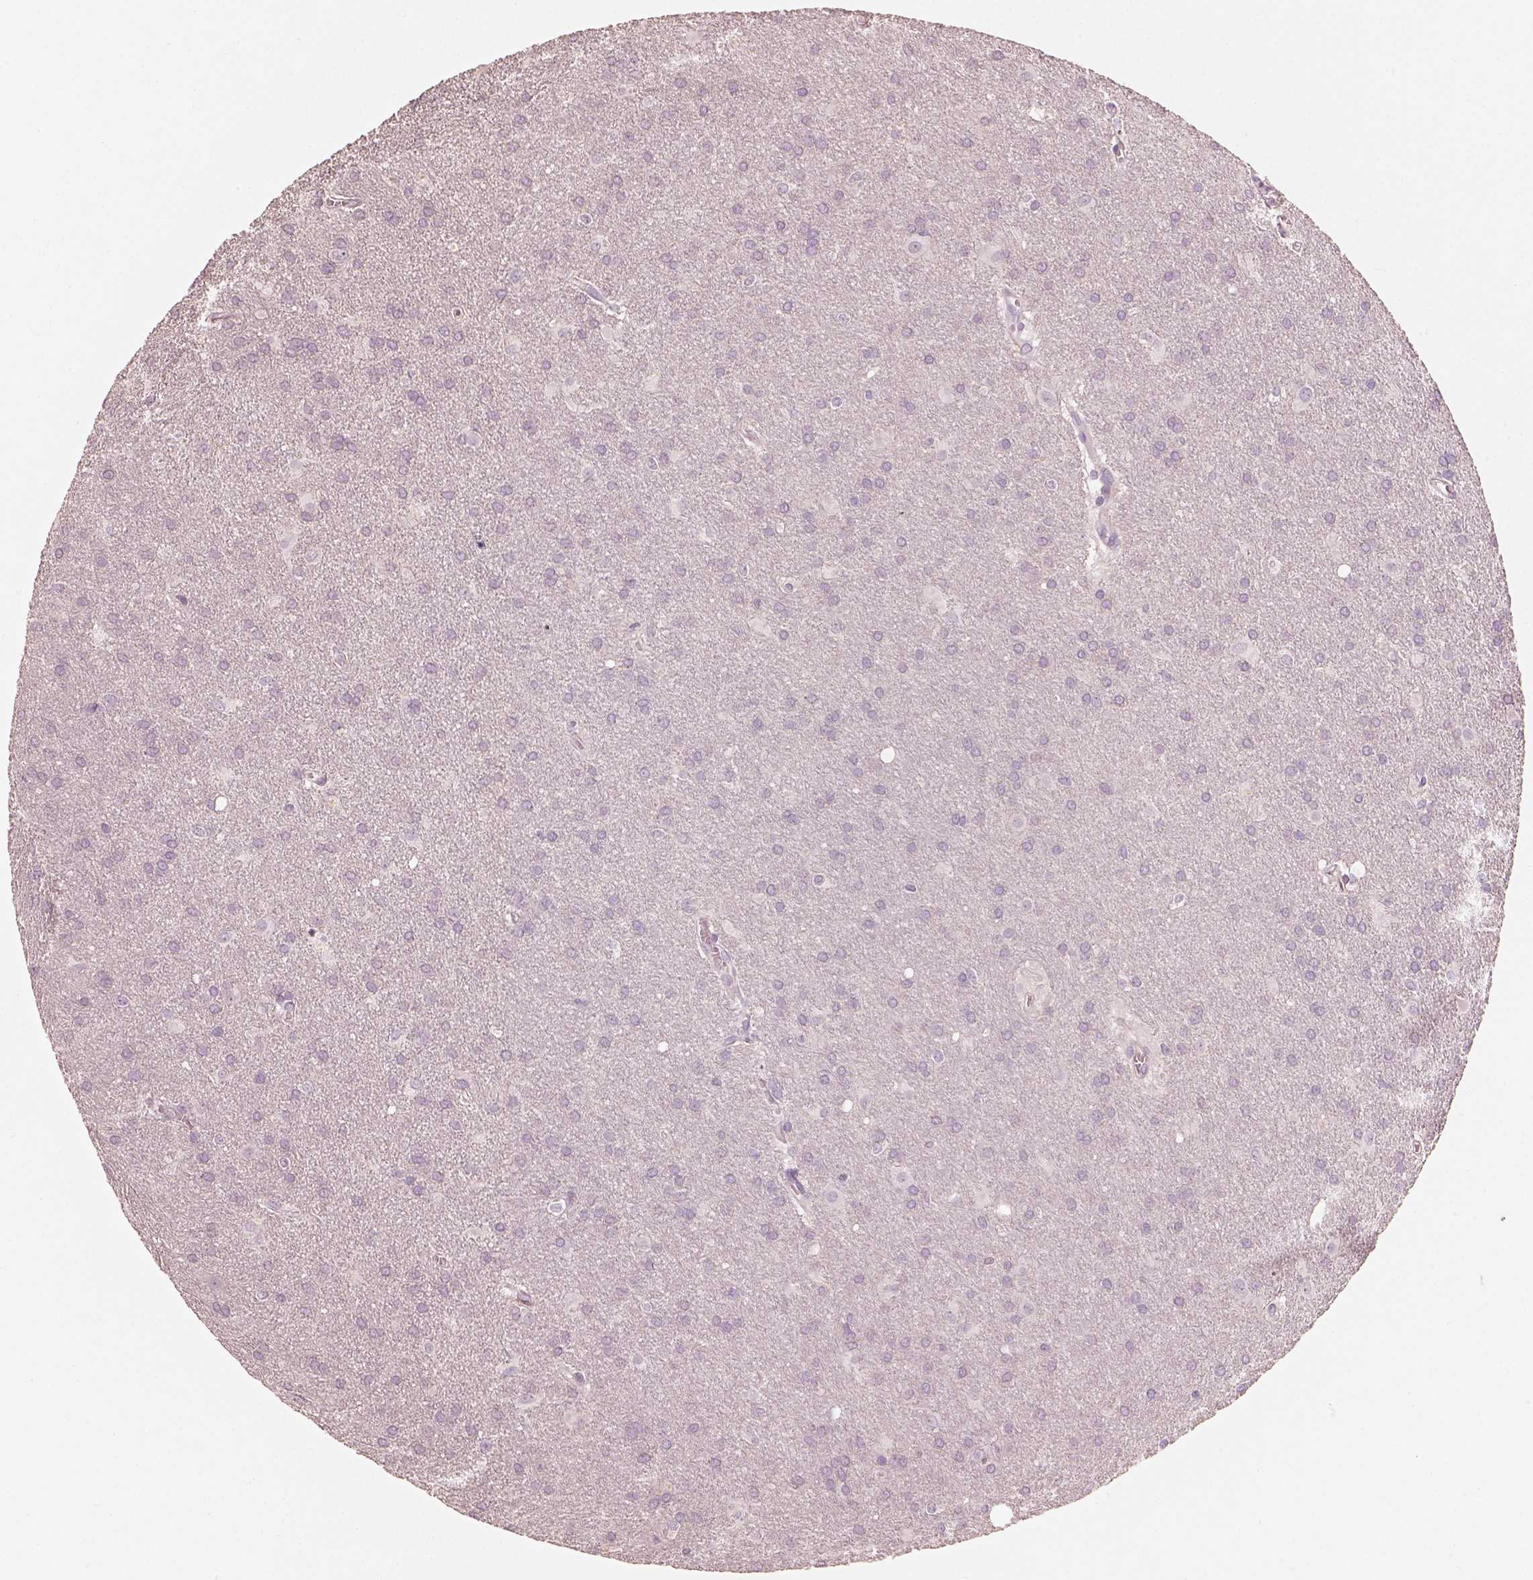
{"staining": {"intensity": "negative", "quantity": "none", "location": "none"}, "tissue": "glioma", "cell_type": "Tumor cells", "image_type": "cancer", "snomed": [{"axis": "morphology", "description": "Glioma, malignant, Low grade"}, {"axis": "topography", "description": "Brain"}], "caption": "Immunohistochemistry (IHC) micrograph of neoplastic tissue: human glioma stained with DAB (3,3'-diaminobenzidine) reveals no significant protein staining in tumor cells.", "gene": "RS1", "patient": {"sex": "male", "age": 58}}